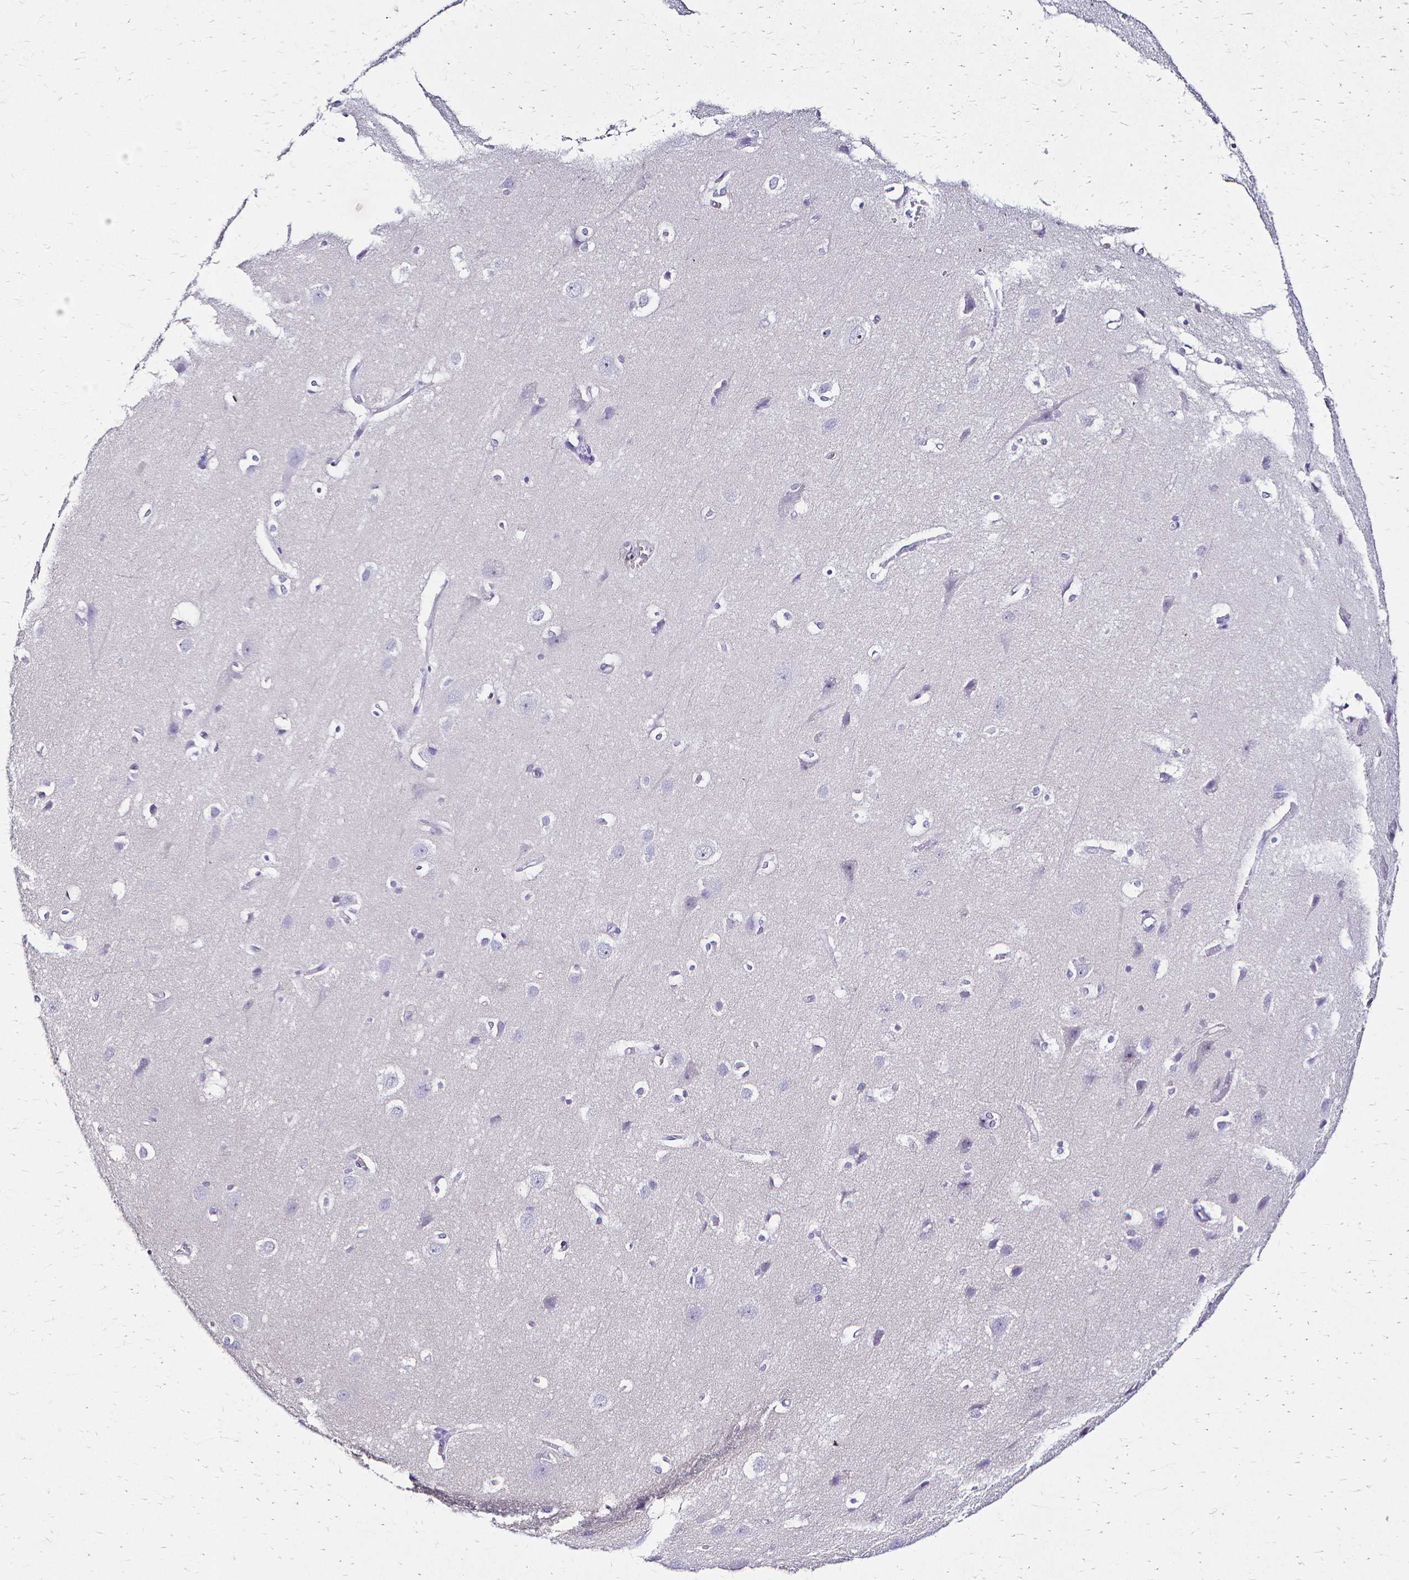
{"staining": {"intensity": "negative", "quantity": "none", "location": "none"}, "tissue": "cerebral cortex", "cell_type": "Endothelial cells", "image_type": "normal", "snomed": [{"axis": "morphology", "description": "Normal tissue, NOS"}, {"axis": "topography", "description": "Cerebral cortex"}], "caption": "An IHC micrograph of normal cerebral cortex is shown. There is no staining in endothelial cells of cerebral cortex. (Stains: DAB (3,3'-diaminobenzidine) immunohistochemistry (IHC) with hematoxylin counter stain, Microscopy: brightfield microscopy at high magnification).", "gene": "CCNB1", "patient": {"sex": "male", "age": 37}}